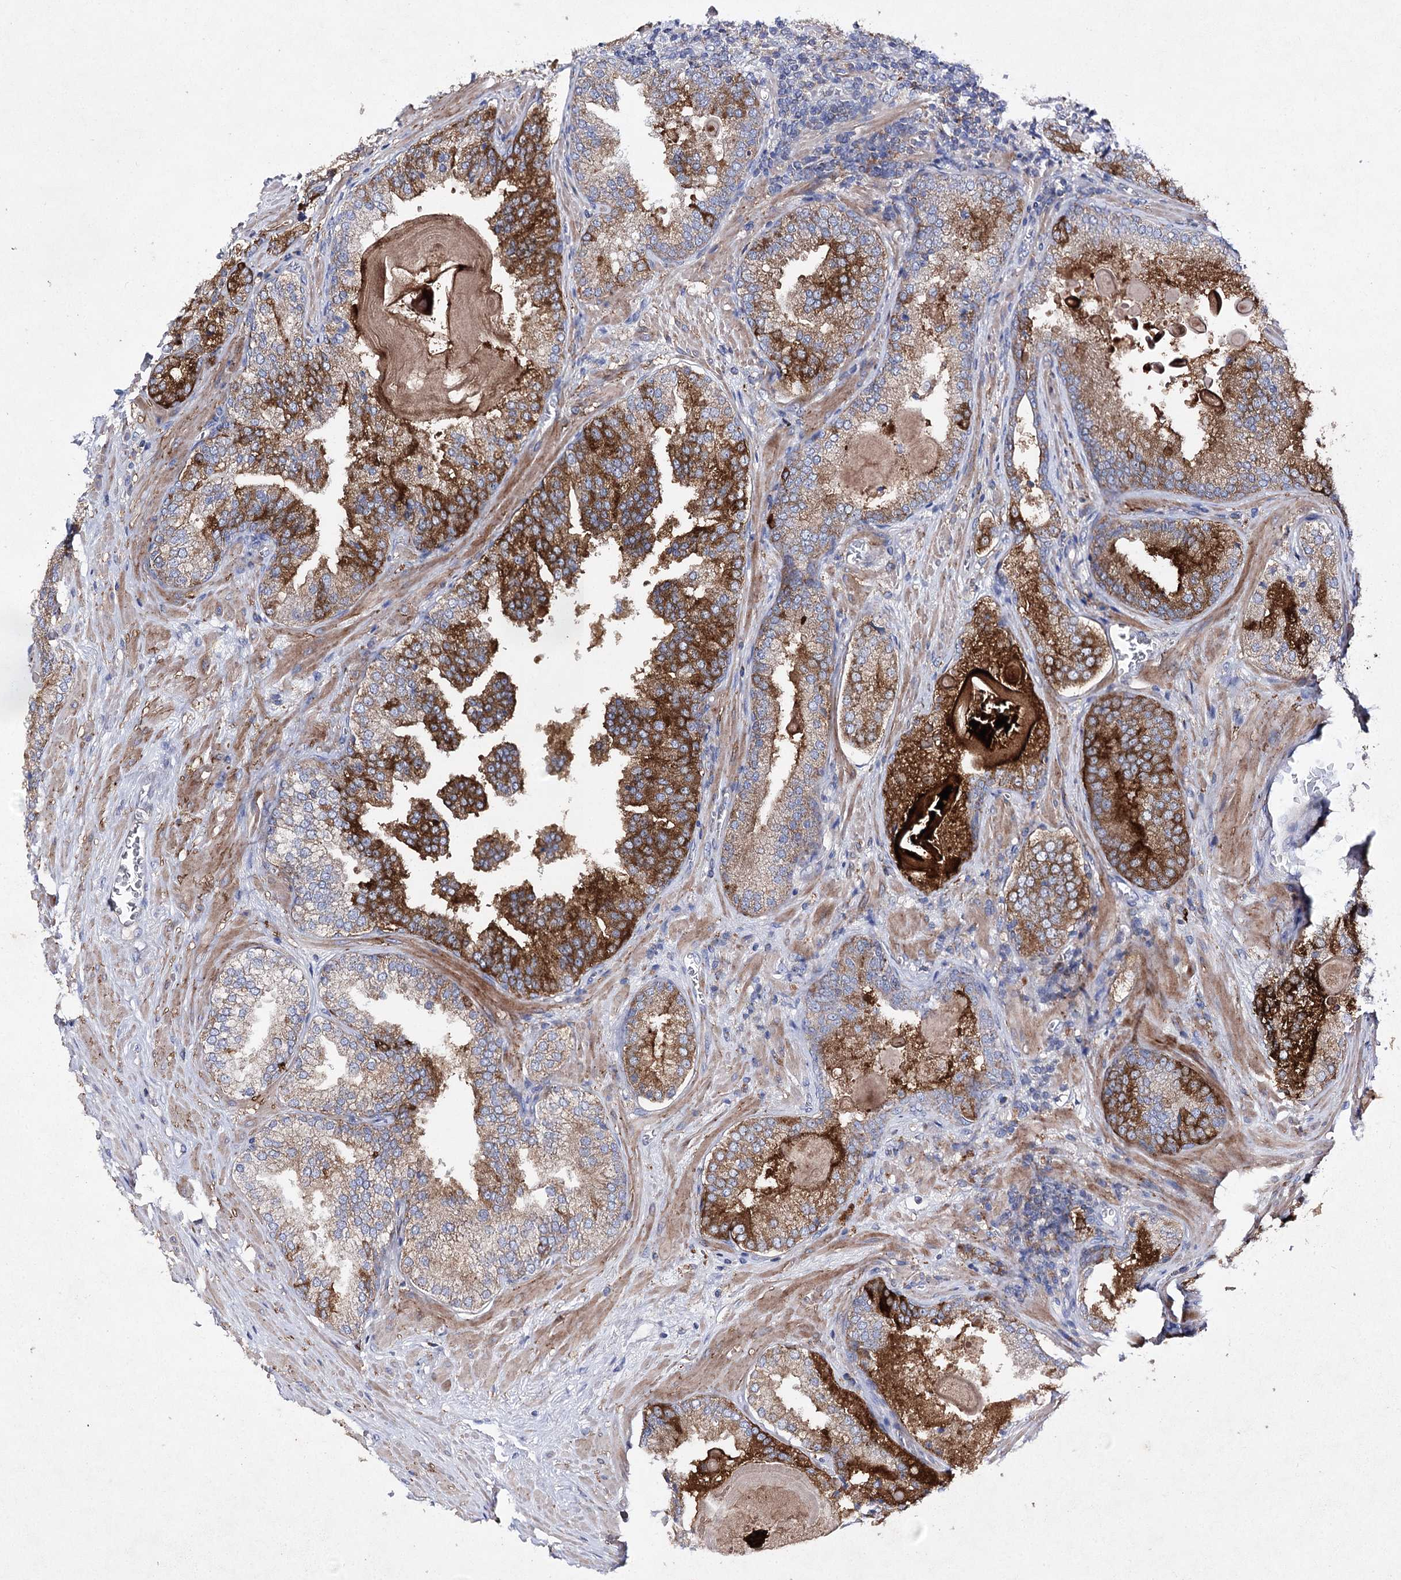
{"staining": {"intensity": "strong", "quantity": ">75%", "location": "cytoplasmic/membranous"}, "tissue": "prostate cancer", "cell_type": "Tumor cells", "image_type": "cancer", "snomed": [{"axis": "morphology", "description": "Adenocarcinoma, Low grade"}, {"axis": "topography", "description": "Prostate"}], "caption": "Immunohistochemical staining of human prostate adenocarcinoma (low-grade) exhibits high levels of strong cytoplasmic/membranous expression in approximately >75% of tumor cells.", "gene": "COX15", "patient": {"sex": "male", "age": 74}}